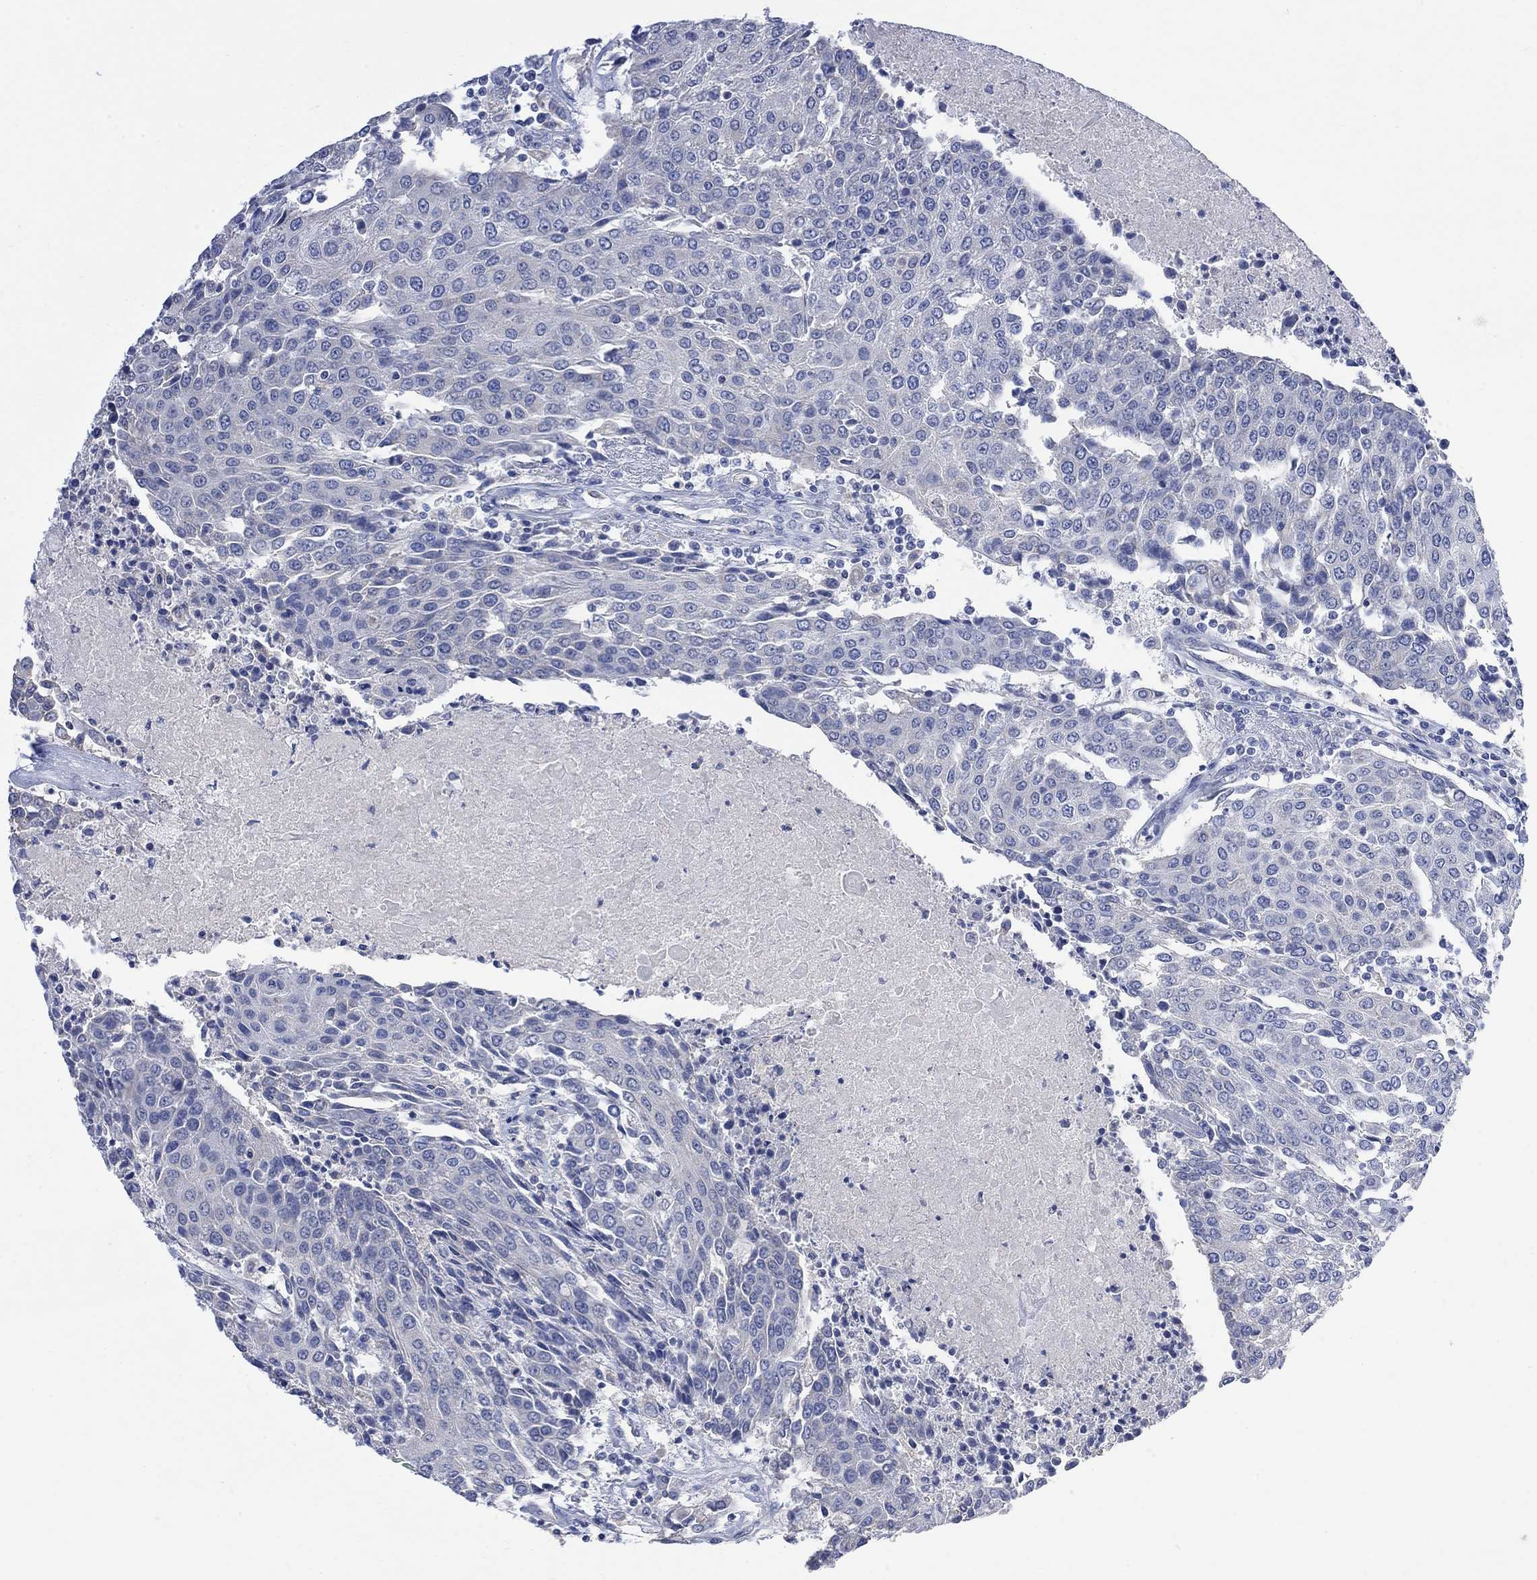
{"staining": {"intensity": "negative", "quantity": "none", "location": "none"}, "tissue": "urothelial cancer", "cell_type": "Tumor cells", "image_type": "cancer", "snomed": [{"axis": "morphology", "description": "Urothelial carcinoma, High grade"}, {"axis": "topography", "description": "Urinary bladder"}], "caption": "IHC image of human urothelial carcinoma (high-grade) stained for a protein (brown), which reveals no positivity in tumor cells. The staining is performed using DAB brown chromogen with nuclei counter-stained in using hematoxylin.", "gene": "FBP2", "patient": {"sex": "female", "age": 85}}